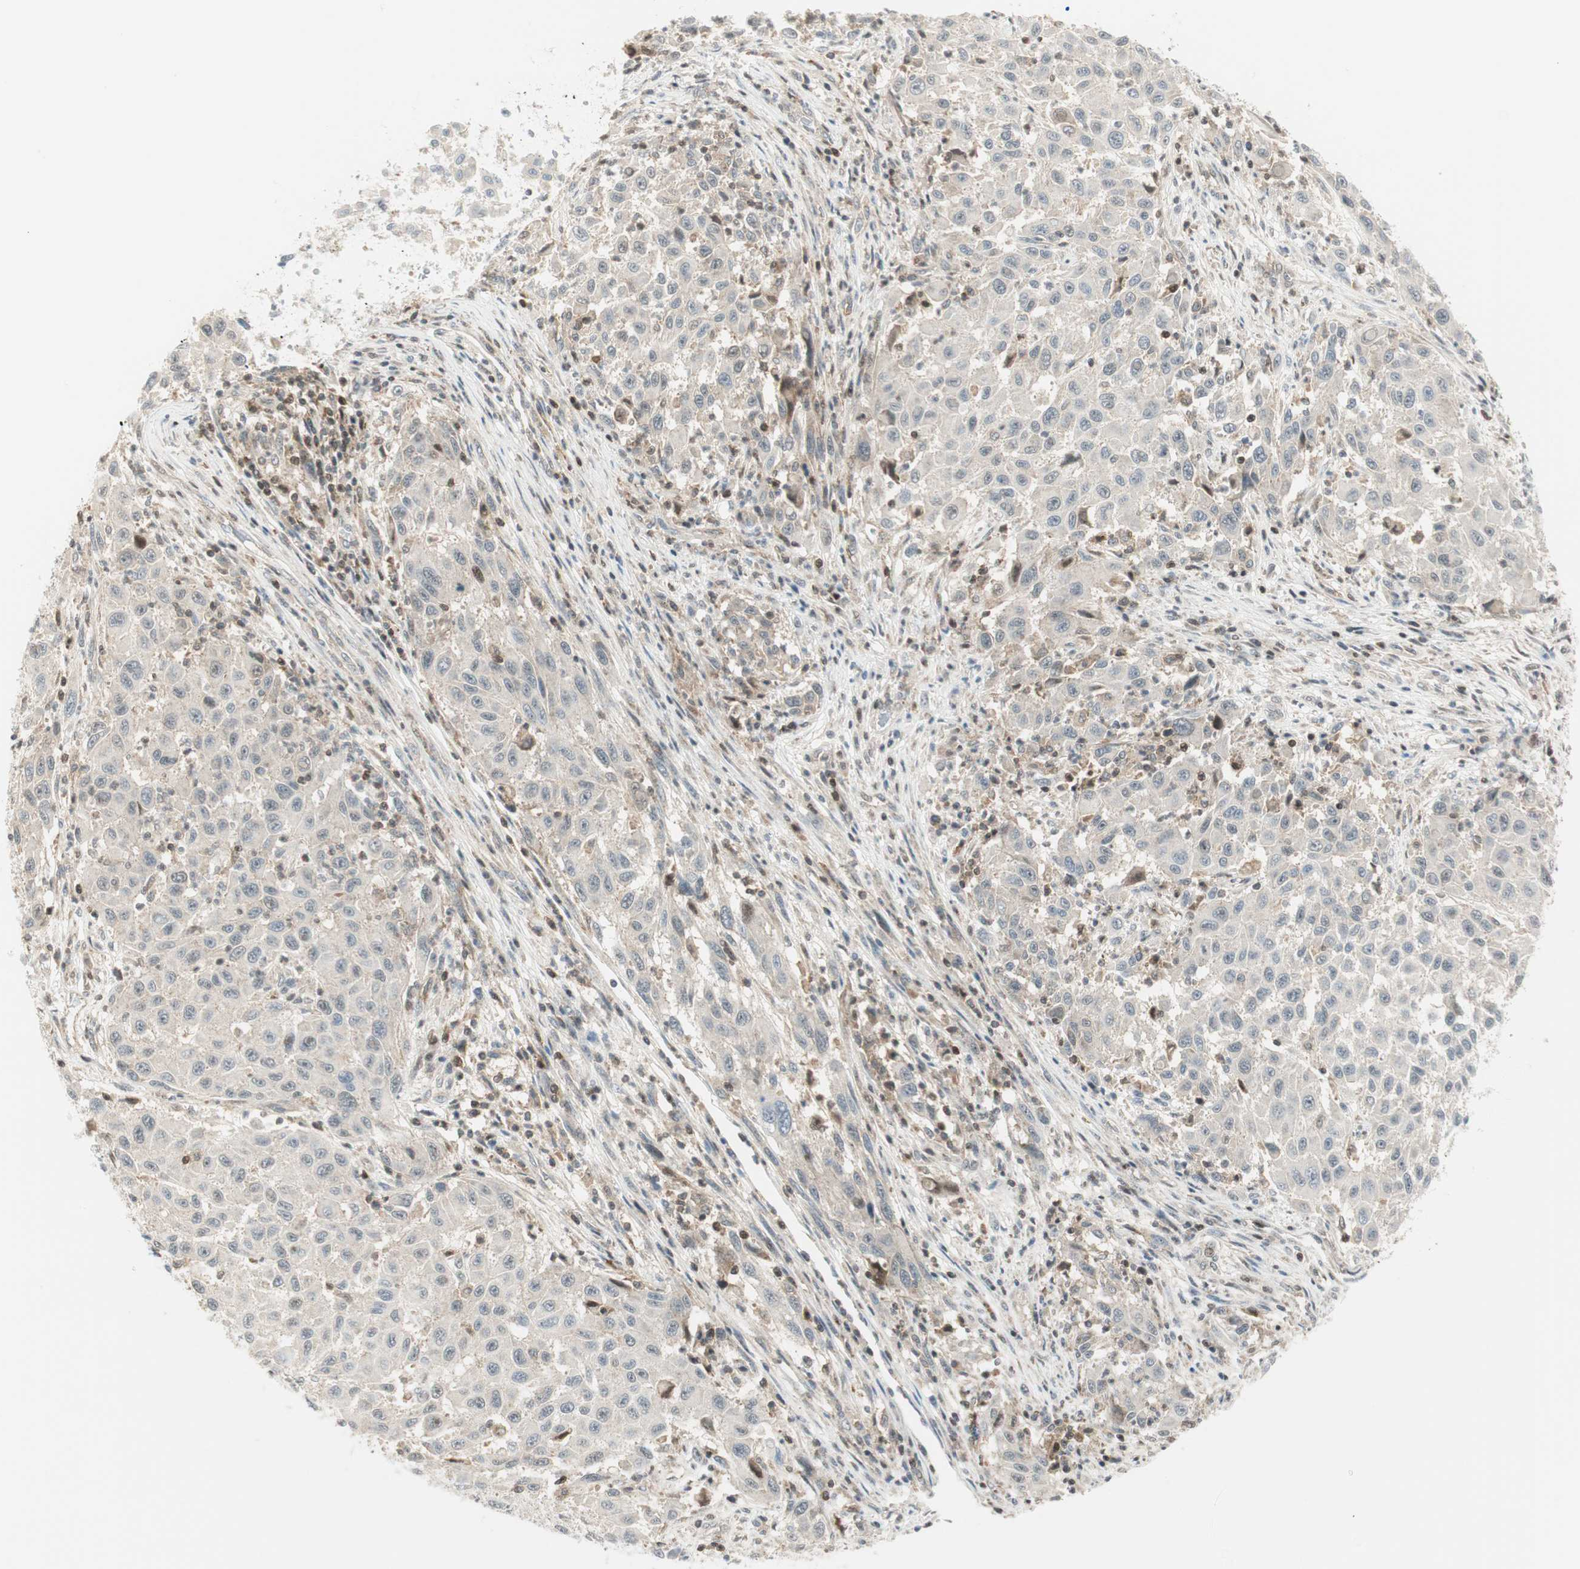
{"staining": {"intensity": "weak", "quantity": ">75%", "location": "cytoplasmic/membranous"}, "tissue": "melanoma", "cell_type": "Tumor cells", "image_type": "cancer", "snomed": [{"axis": "morphology", "description": "Malignant melanoma, Metastatic site"}, {"axis": "topography", "description": "Lymph node"}], "caption": "Immunohistochemistry (IHC) micrograph of neoplastic tissue: malignant melanoma (metastatic site) stained using immunohistochemistry (IHC) displays low levels of weak protein expression localized specifically in the cytoplasmic/membranous of tumor cells, appearing as a cytoplasmic/membranous brown color.", "gene": "PPP1CA", "patient": {"sex": "male", "age": 61}}